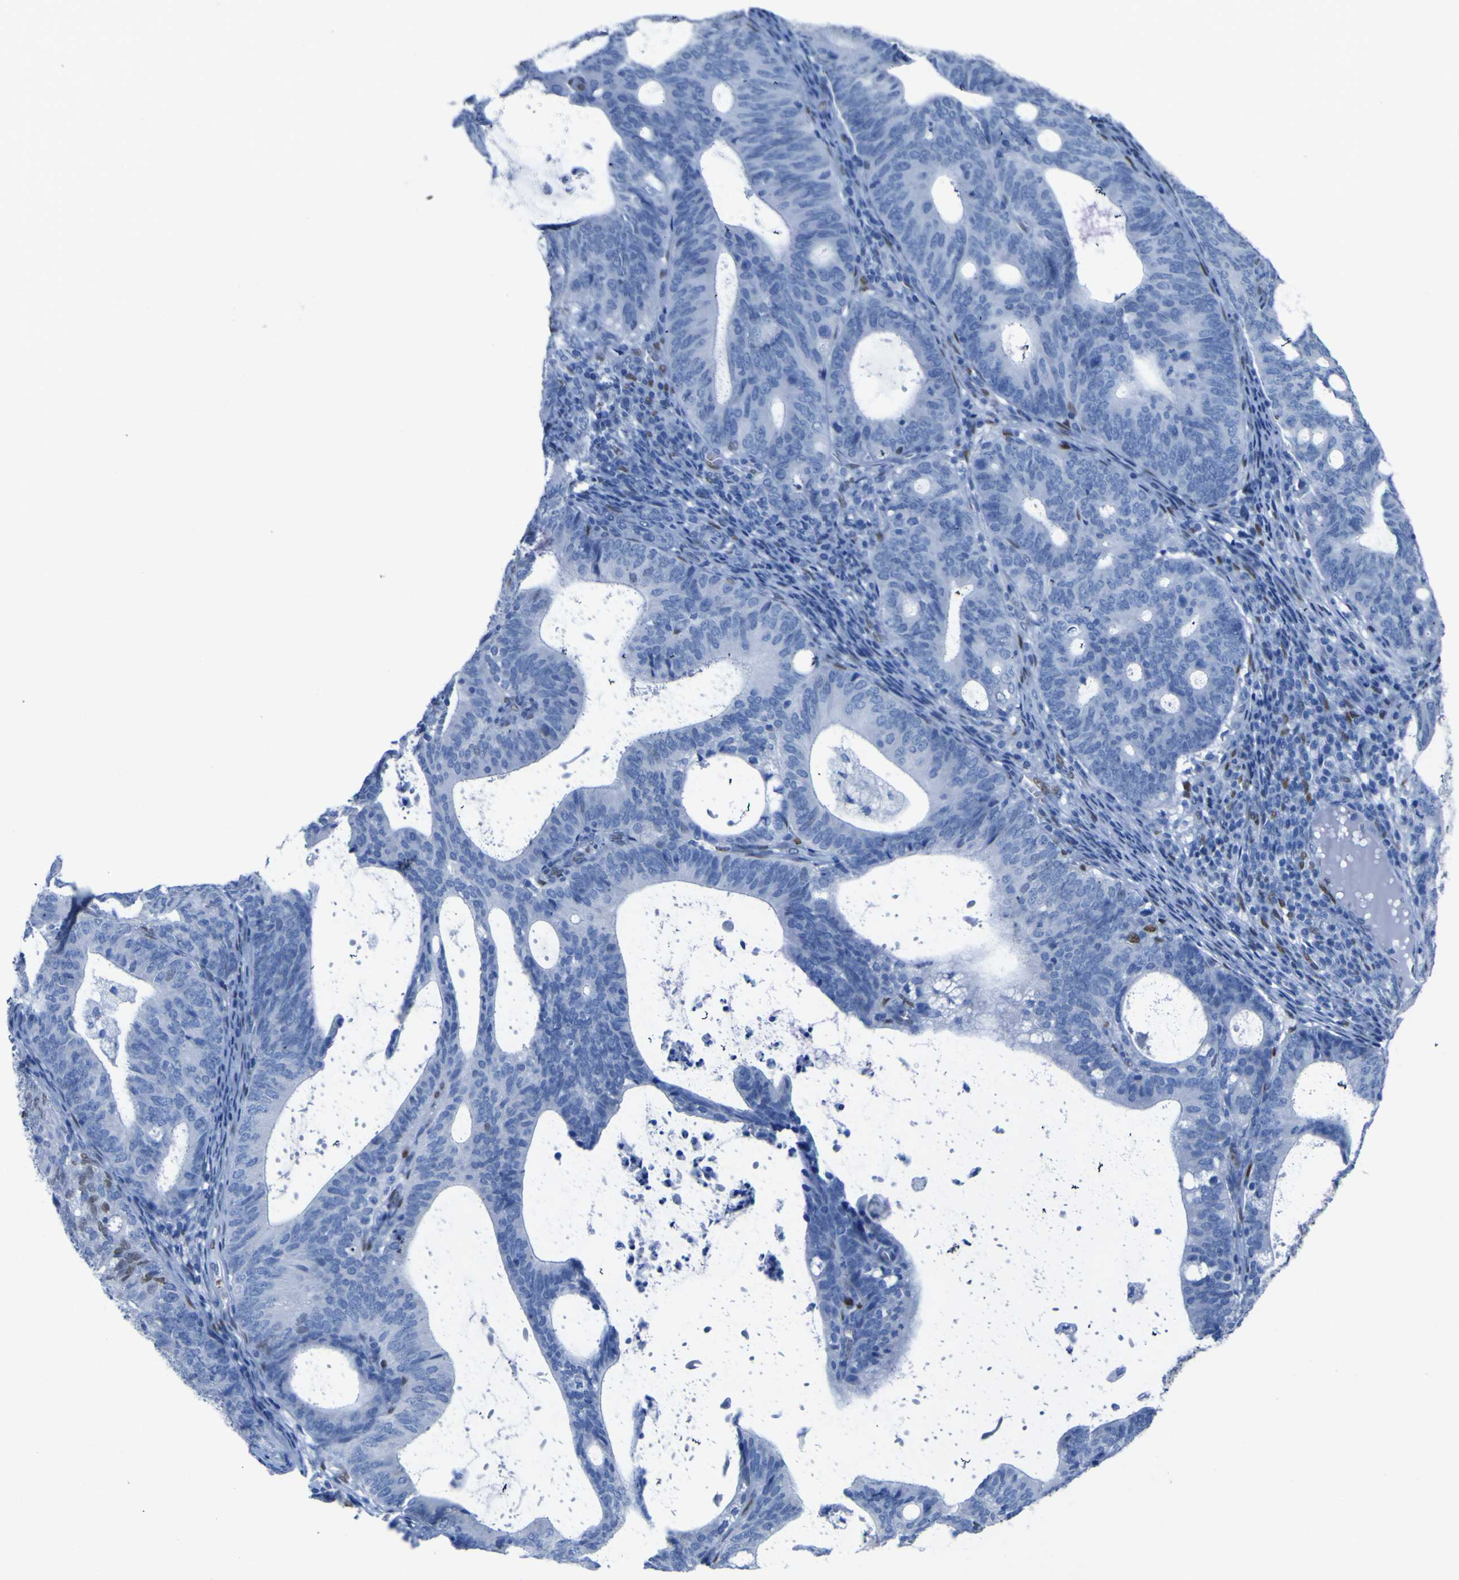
{"staining": {"intensity": "negative", "quantity": "none", "location": "none"}, "tissue": "endometrial cancer", "cell_type": "Tumor cells", "image_type": "cancer", "snomed": [{"axis": "morphology", "description": "Adenocarcinoma, NOS"}, {"axis": "topography", "description": "Uterus"}], "caption": "Tumor cells show no significant positivity in endometrial cancer.", "gene": "DACH1", "patient": {"sex": "female", "age": 83}}